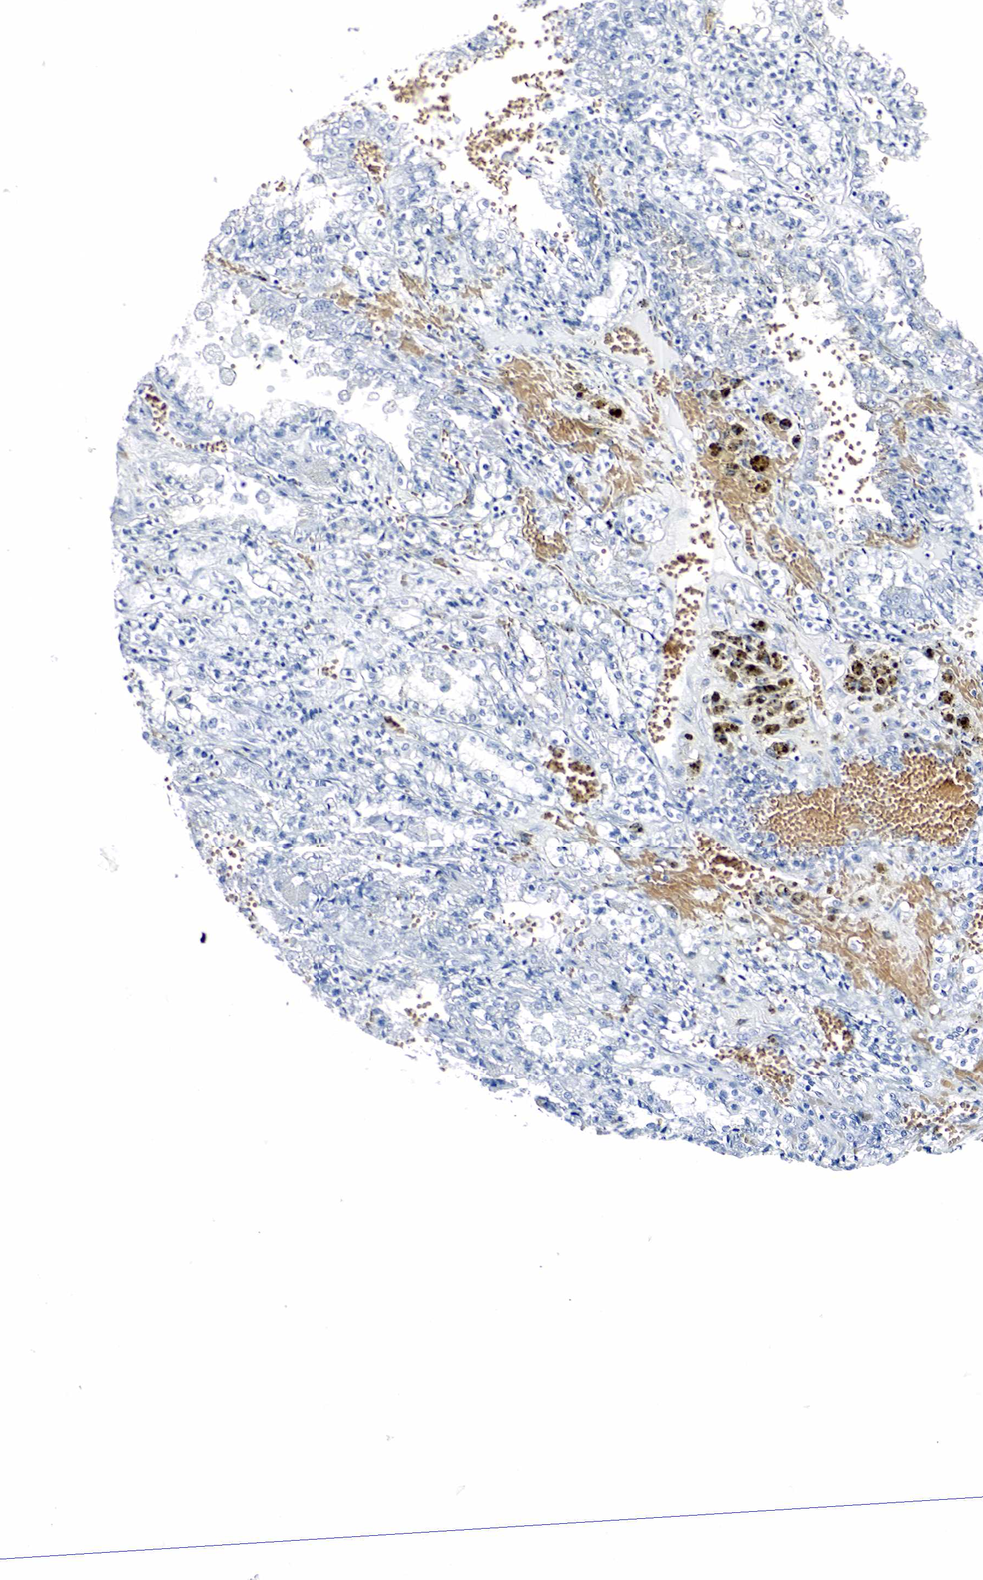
{"staining": {"intensity": "negative", "quantity": "none", "location": "none"}, "tissue": "renal cancer", "cell_type": "Tumor cells", "image_type": "cancer", "snomed": [{"axis": "morphology", "description": "Adenocarcinoma, NOS"}, {"axis": "topography", "description": "Kidney"}], "caption": "Adenocarcinoma (renal) was stained to show a protein in brown. There is no significant staining in tumor cells.", "gene": "GAST", "patient": {"sex": "female", "age": 56}}